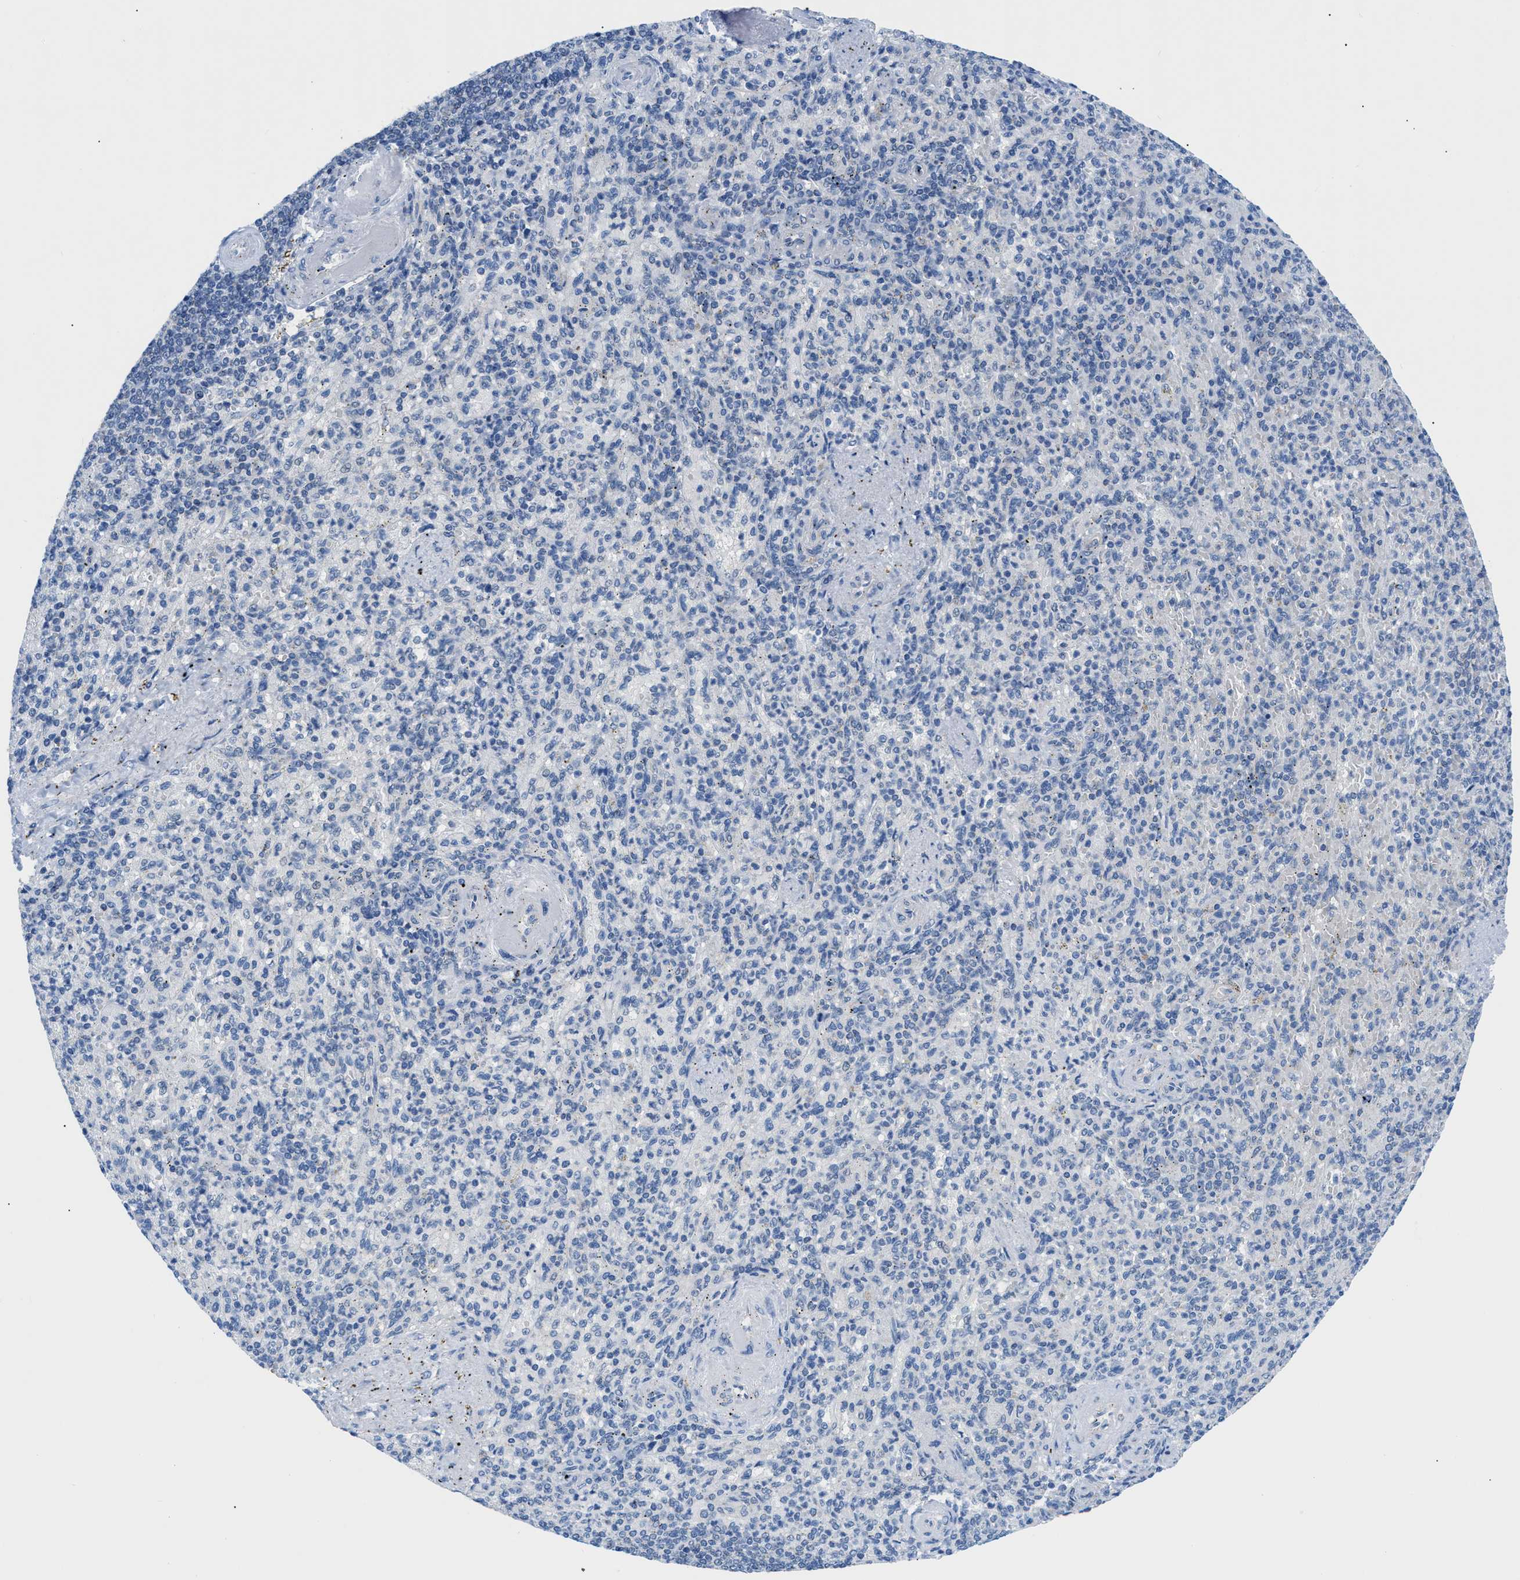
{"staining": {"intensity": "negative", "quantity": "none", "location": "none"}, "tissue": "spleen", "cell_type": "Cells in red pulp", "image_type": "normal", "snomed": [{"axis": "morphology", "description": "Normal tissue, NOS"}, {"axis": "topography", "description": "Spleen"}], "caption": "Cells in red pulp show no significant expression in normal spleen.", "gene": "FDCSP", "patient": {"sex": "female", "age": 74}}